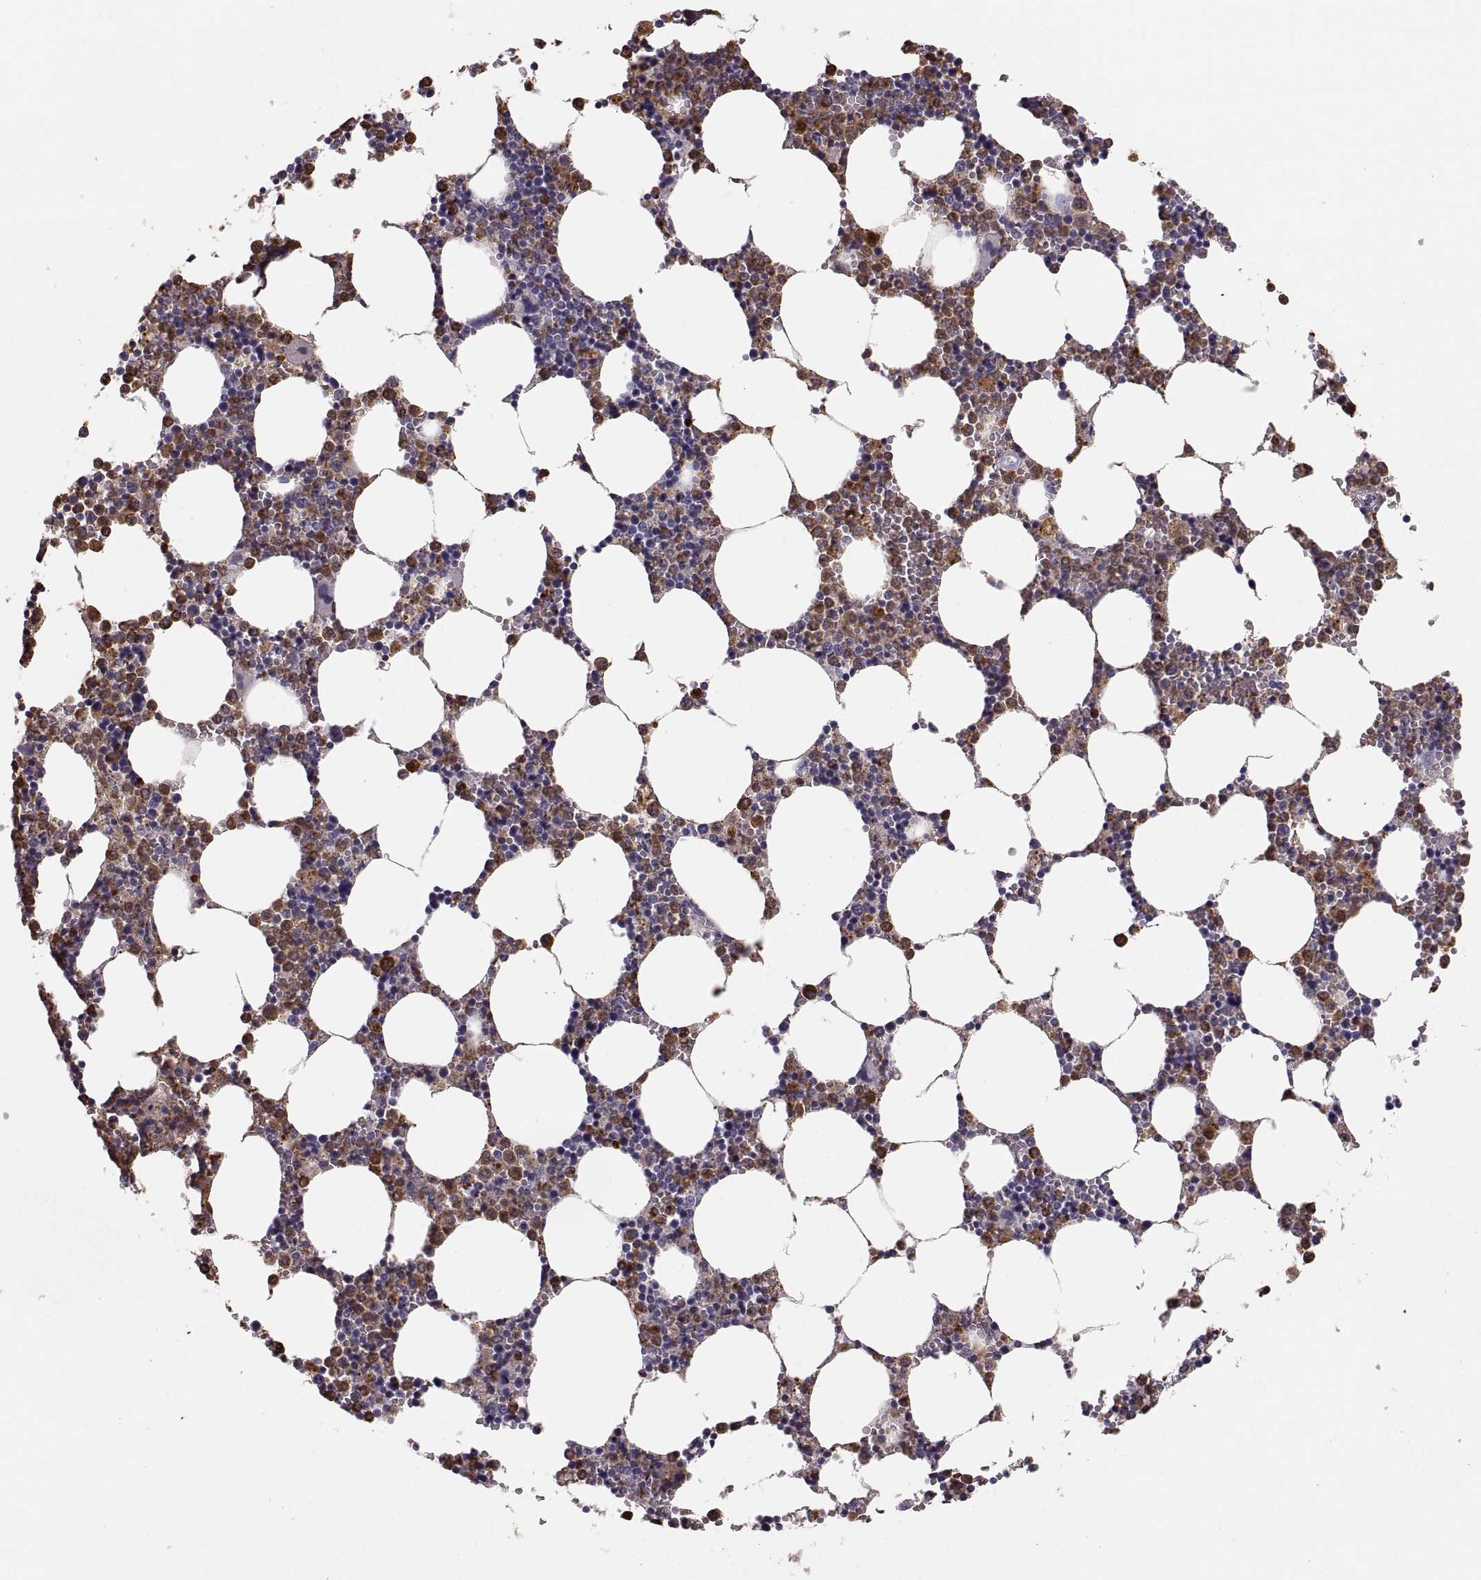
{"staining": {"intensity": "strong", "quantity": "25%-75%", "location": "cytoplasmic/membranous"}, "tissue": "bone marrow", "cell_type": "Hematopoietic cells", "image_type": "normal", "snomed": [{"axis": "morphology", "description": "Normal tissue, NOS"}, {"axis": "topography", "description": "Bone marrow"}], "caption": "A high-resolution image shows immunohistochemistry (IHC) staining of benign bone marrow, which reveals strong cytoplasmic/membranous positivity in about 25%-75% of hematopoietic cells. The protein of interest is stained brown, and the nuclei are stained in blue (DAB (3,3'-diaminobenzidine) IHC with brightfield microscopy, high magnification).", "gene": "MILR1", "patient": {"sex": "female", "age": 64}}